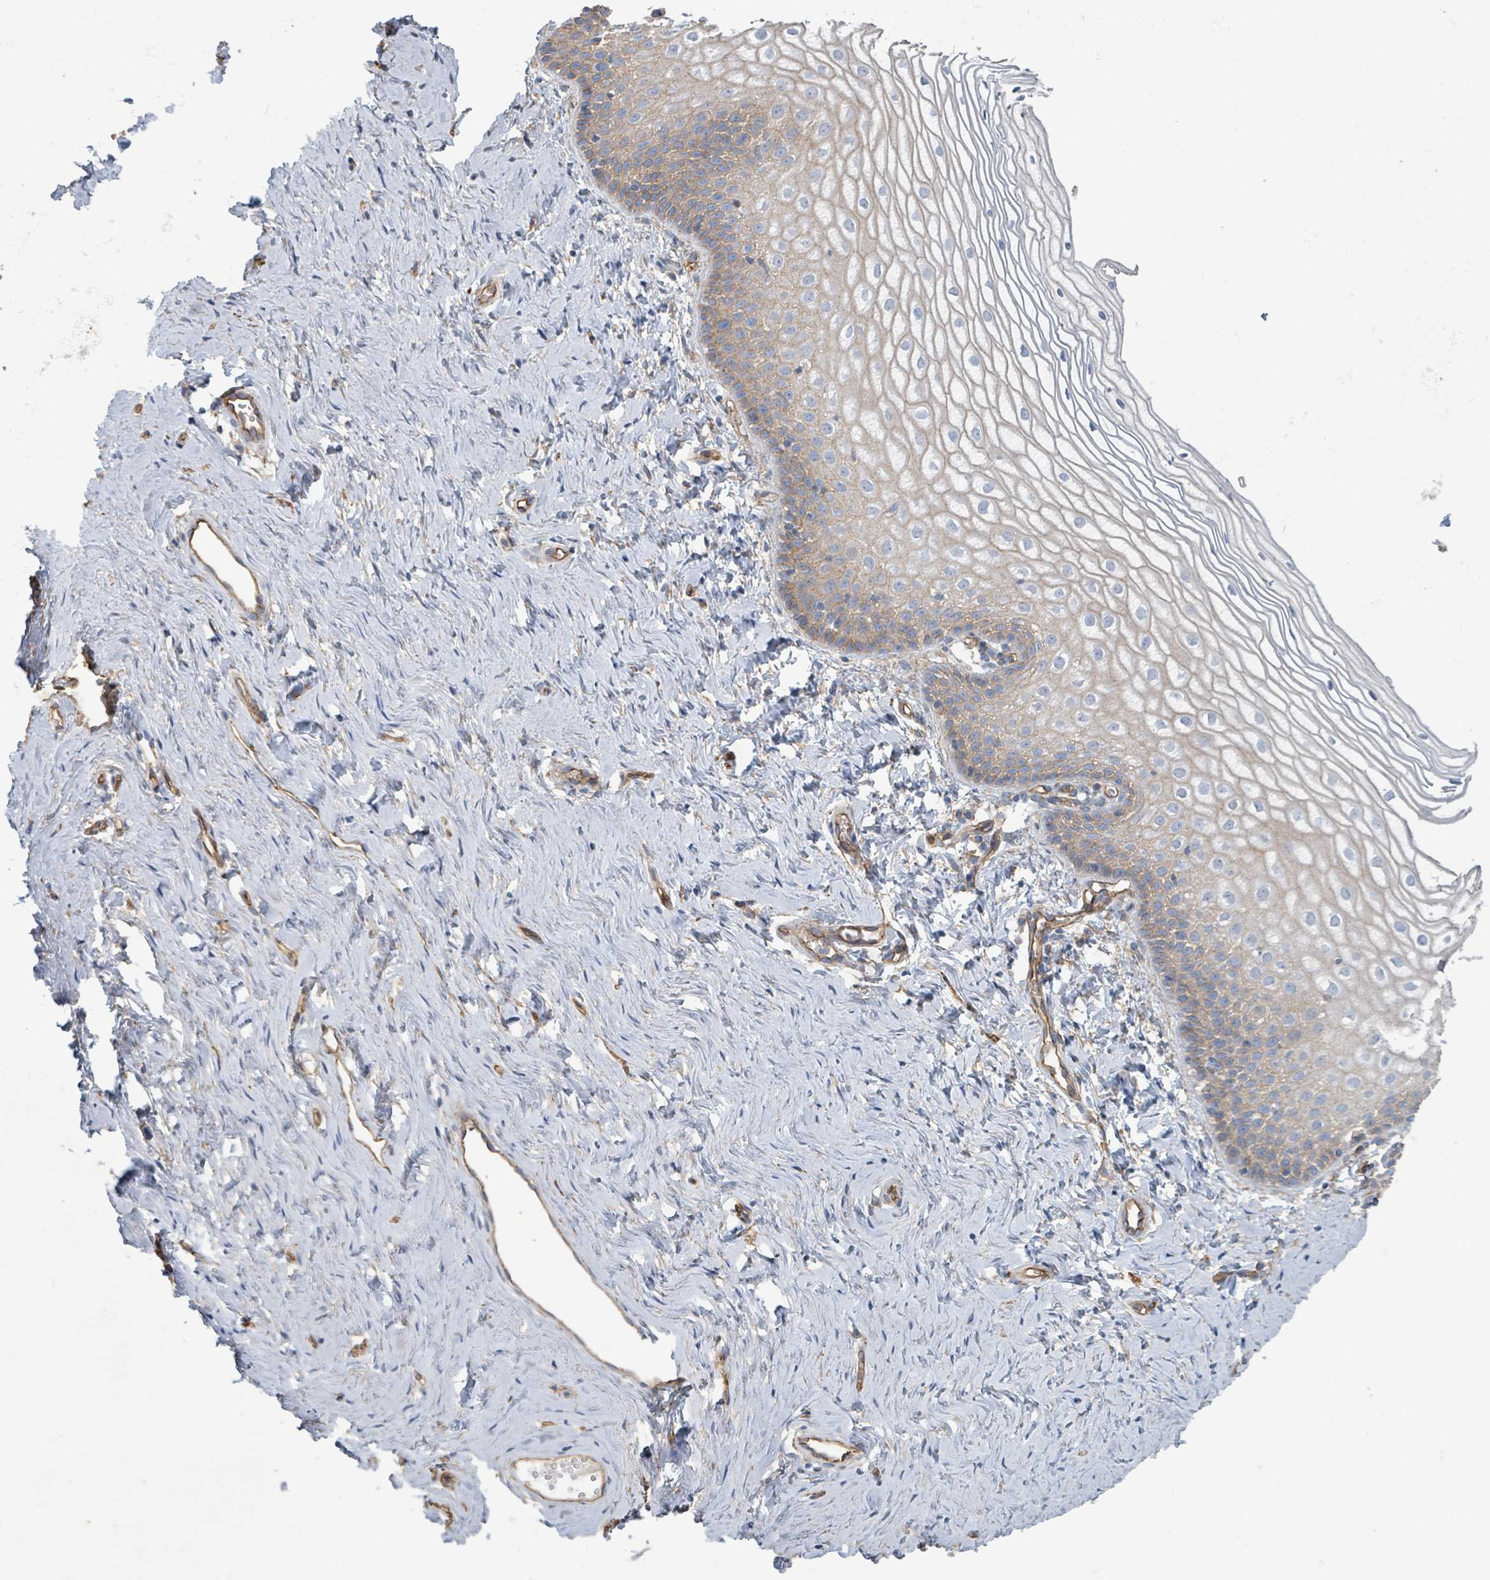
{"staining": {"intensity": "moderate", "quantity": "25%-75%", "location": "cytoplasmic/membranous"}, "tissue": "vagina", "cell_type": "Squamous epithelial cells", "image_type": "normal", "snomed": [{"axis": "morphology", "description": "Normal tissue, NOS"}, {"axis": "topography", "description": "Vagina"}], "caption": "An image of vagina stained for a protein reveals moderate cytoplasmic/membranous brown staining in squamous epithelial cells. (IHC, brightfield microscopy, high magnification).", "gene": "LDOC1", "patient": {"sex": "female", "age": 56}}